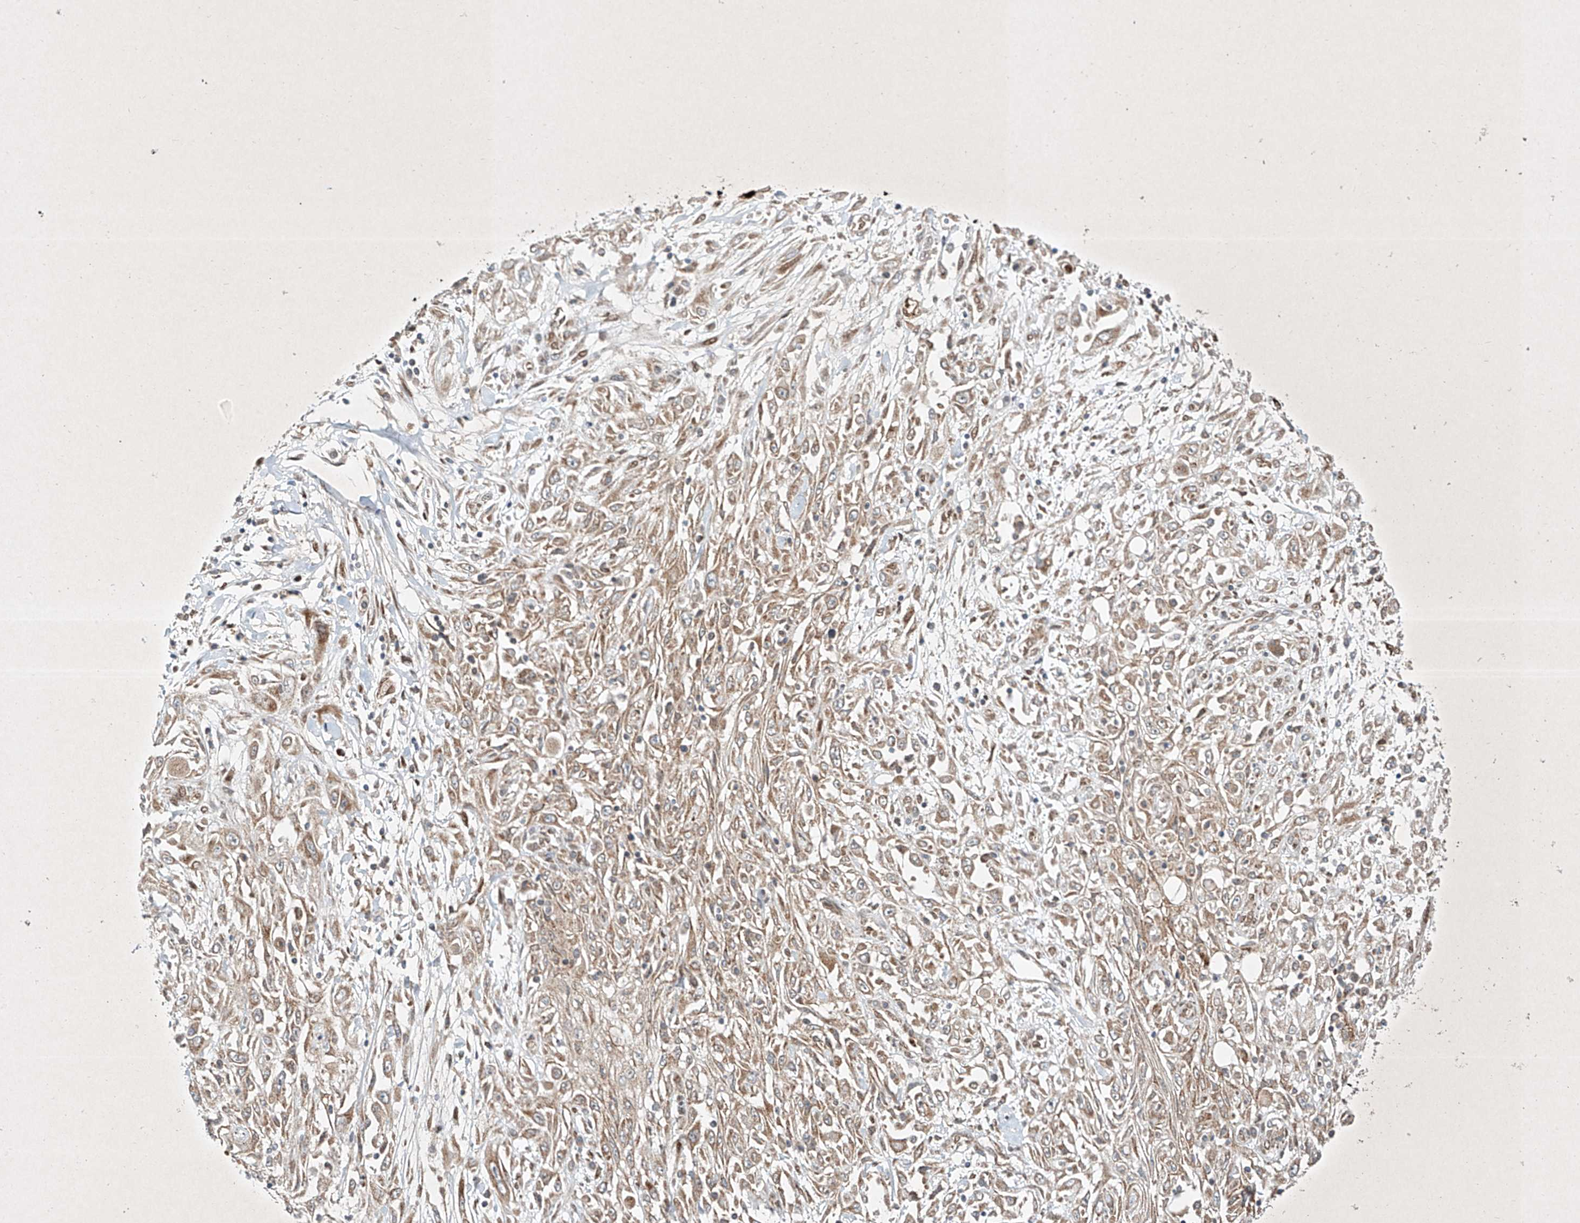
{"staining": {"intensity": "weak", "quantity": ">75%", "location": "cytoplasmic/membranous"}, "tissue": "skin cancer", "cell_type": "Tumor cells", "image_type": "cancer", "snomed": [{"axis": "morphology", "description": "Squamous cell carcinoma, NOS"}, {"axis": "morphology", "description": "Squamous cell carcinoma, metastatic, NOS"}, {"axis": "topography", "description": "Skin"}, {"axis": "topography", "description": "Lymph node"}], "caption": "This photomicrograph demonstrates IHC staining of skin cancer (squamous cell carcinoma), with low weak cytoplasmic/membranous positivity in approximately >75% of tumor cells.", "gene": "EPG5", "patient": {"sex": "male", "age": 75}}